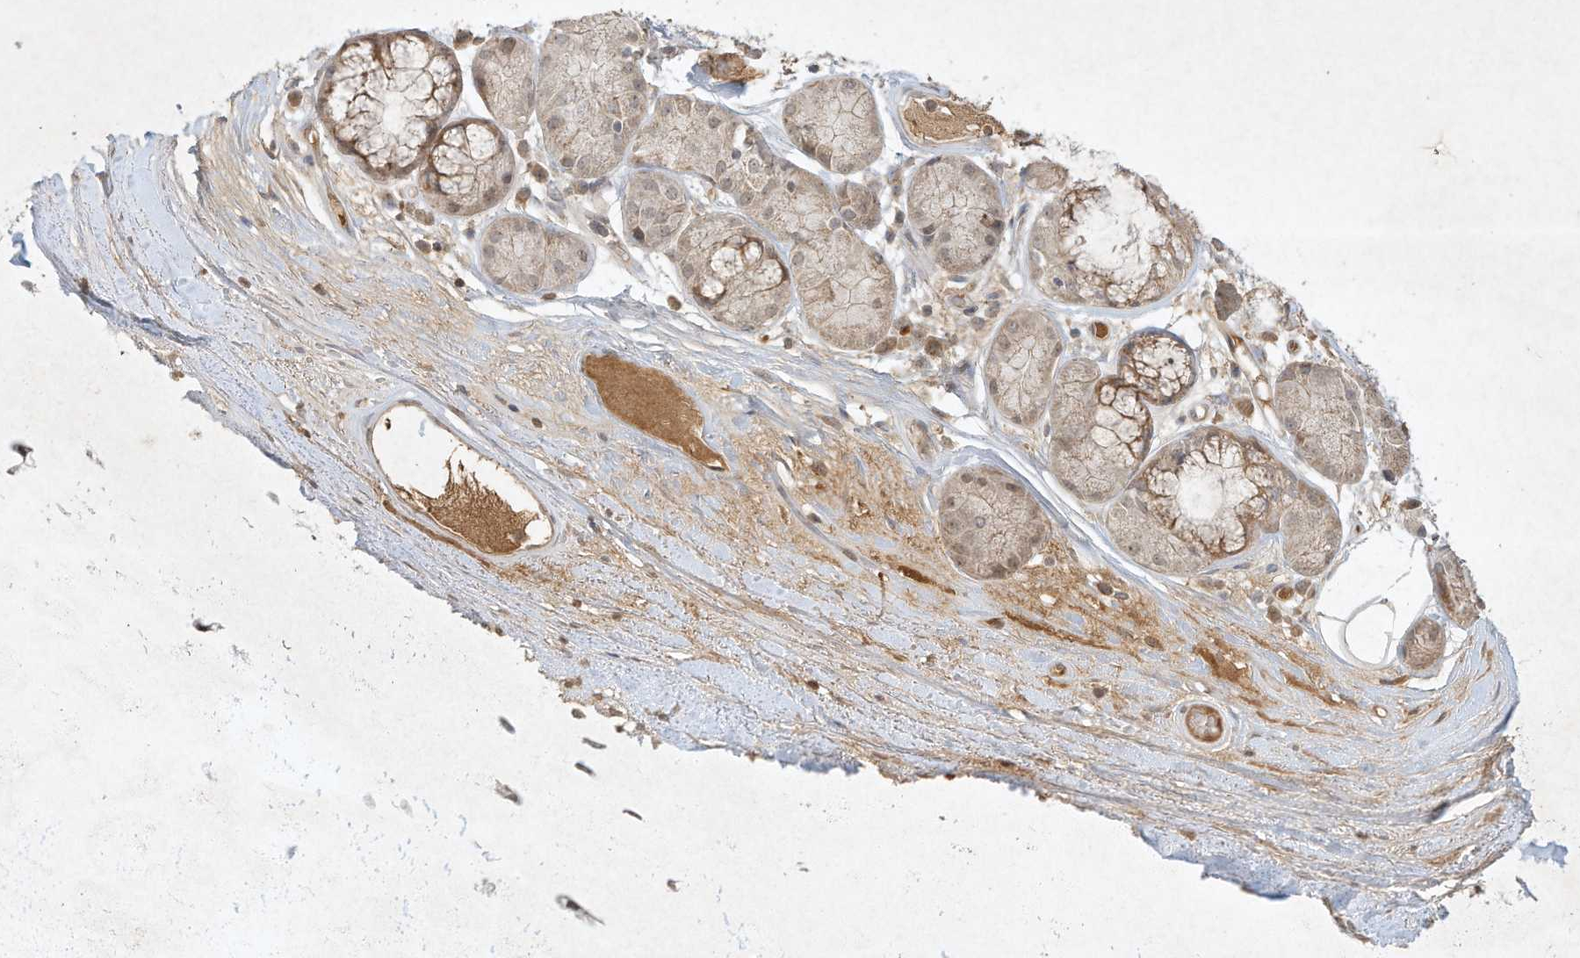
{"staining": {"intensity": "weak", "quantity": ">75%", "location": "cytoplasmic/membranous"}, "tissue": "adipose tissue", "cell_type": "Adipocytes", "image_type": "normal", "snomed": [{"axis": "morphology", "description": "Normal tissue, NOS"}, {"axis": "morphology", "description": "Squamous cell carcinoma, NOS"}, {"axis": "topography", "description": "Lymph node"}, {"axis": "topography", "description": "Bronchus"}, {"axis": "topography", "description": "Lung"}], "caption": "Benign adipose tissue displays weak cytoplasmic/membranous positivity in approximately >75% of adipocytes (DAB (3,3'-diaminobenzidine) IHC, brown staining for protein, blue staining for nuclei)..", "gene": "BTRC", "patient": {"sex": "male", "age": 66}}